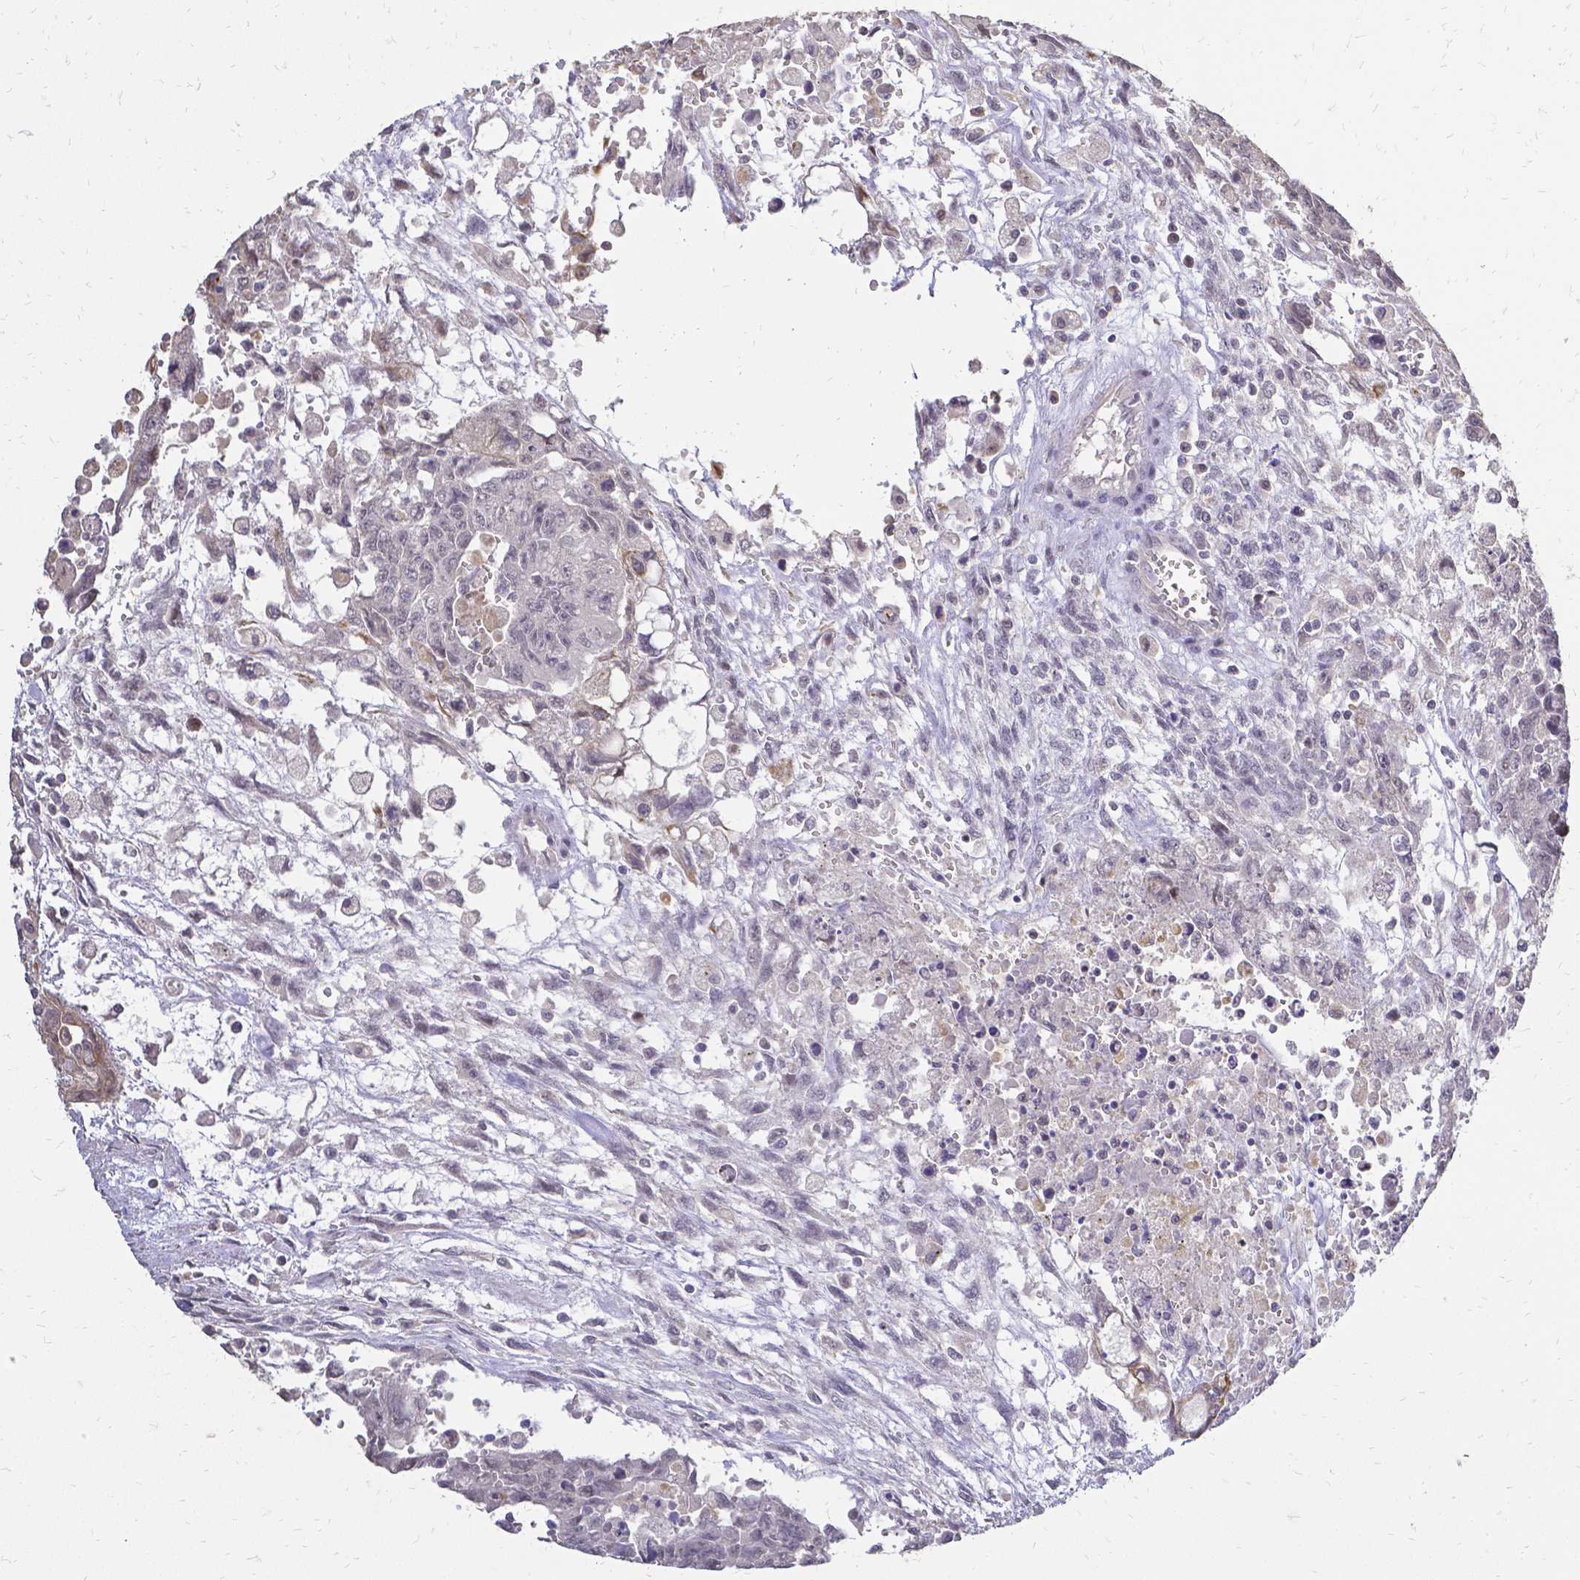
{"staining": {"intensity": "negative", "quantity": "none", "location": "none"}, "tissue": "testis cancer", "cell_type": "Tumor cells", "image_type": "cancer", "snomed": [{"axis": "morphology", "description": "Carcinoma, Embryonal, NOS"}, {"axis": "topography", "description": "Testis"}], "caption": "A high-resolution histopathology image shows immunohistochemistry staining of embryonal carcinoma (testis), which demonstrates no significant staining in tumor cells.", "gene": "CIB1", "patient": {"sex": "male", "age": 24}}